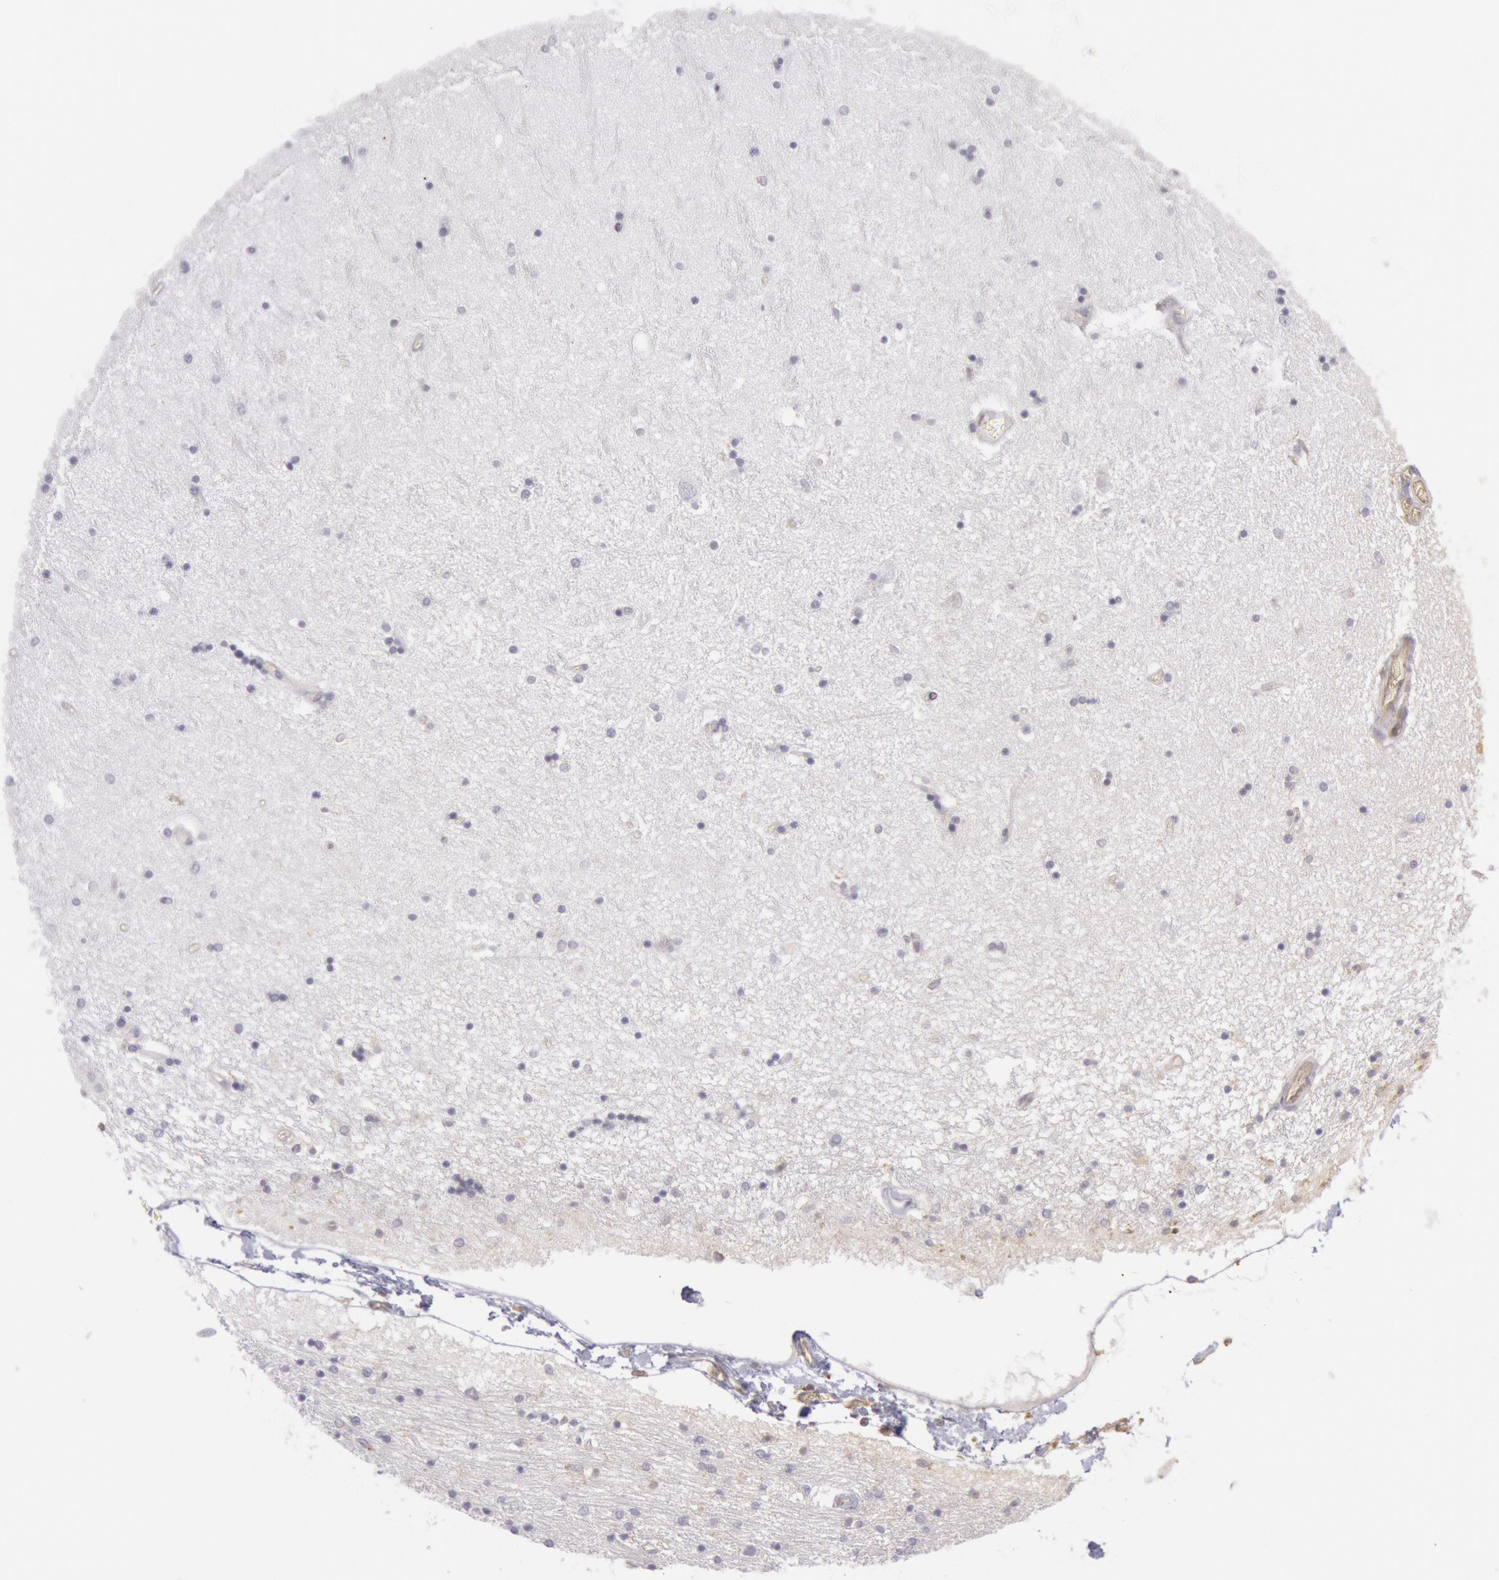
{"staining": {"intensity": "negative", "quantity": "none", "location": "none"}, "tissue": "hippocampus", "cell_type": "Glial cells", "image_type": "normal", "snomed": [{"axis": "morphology", "description": "Normal tissue, NOS"}, {"axis": "topography", "description": "Hippocampus"}], "caption": "Glial cells show no significant protein expression in normal hippocampus.", "gene": "IKBKB", "patient": {"sex": "female", "age": 54}}